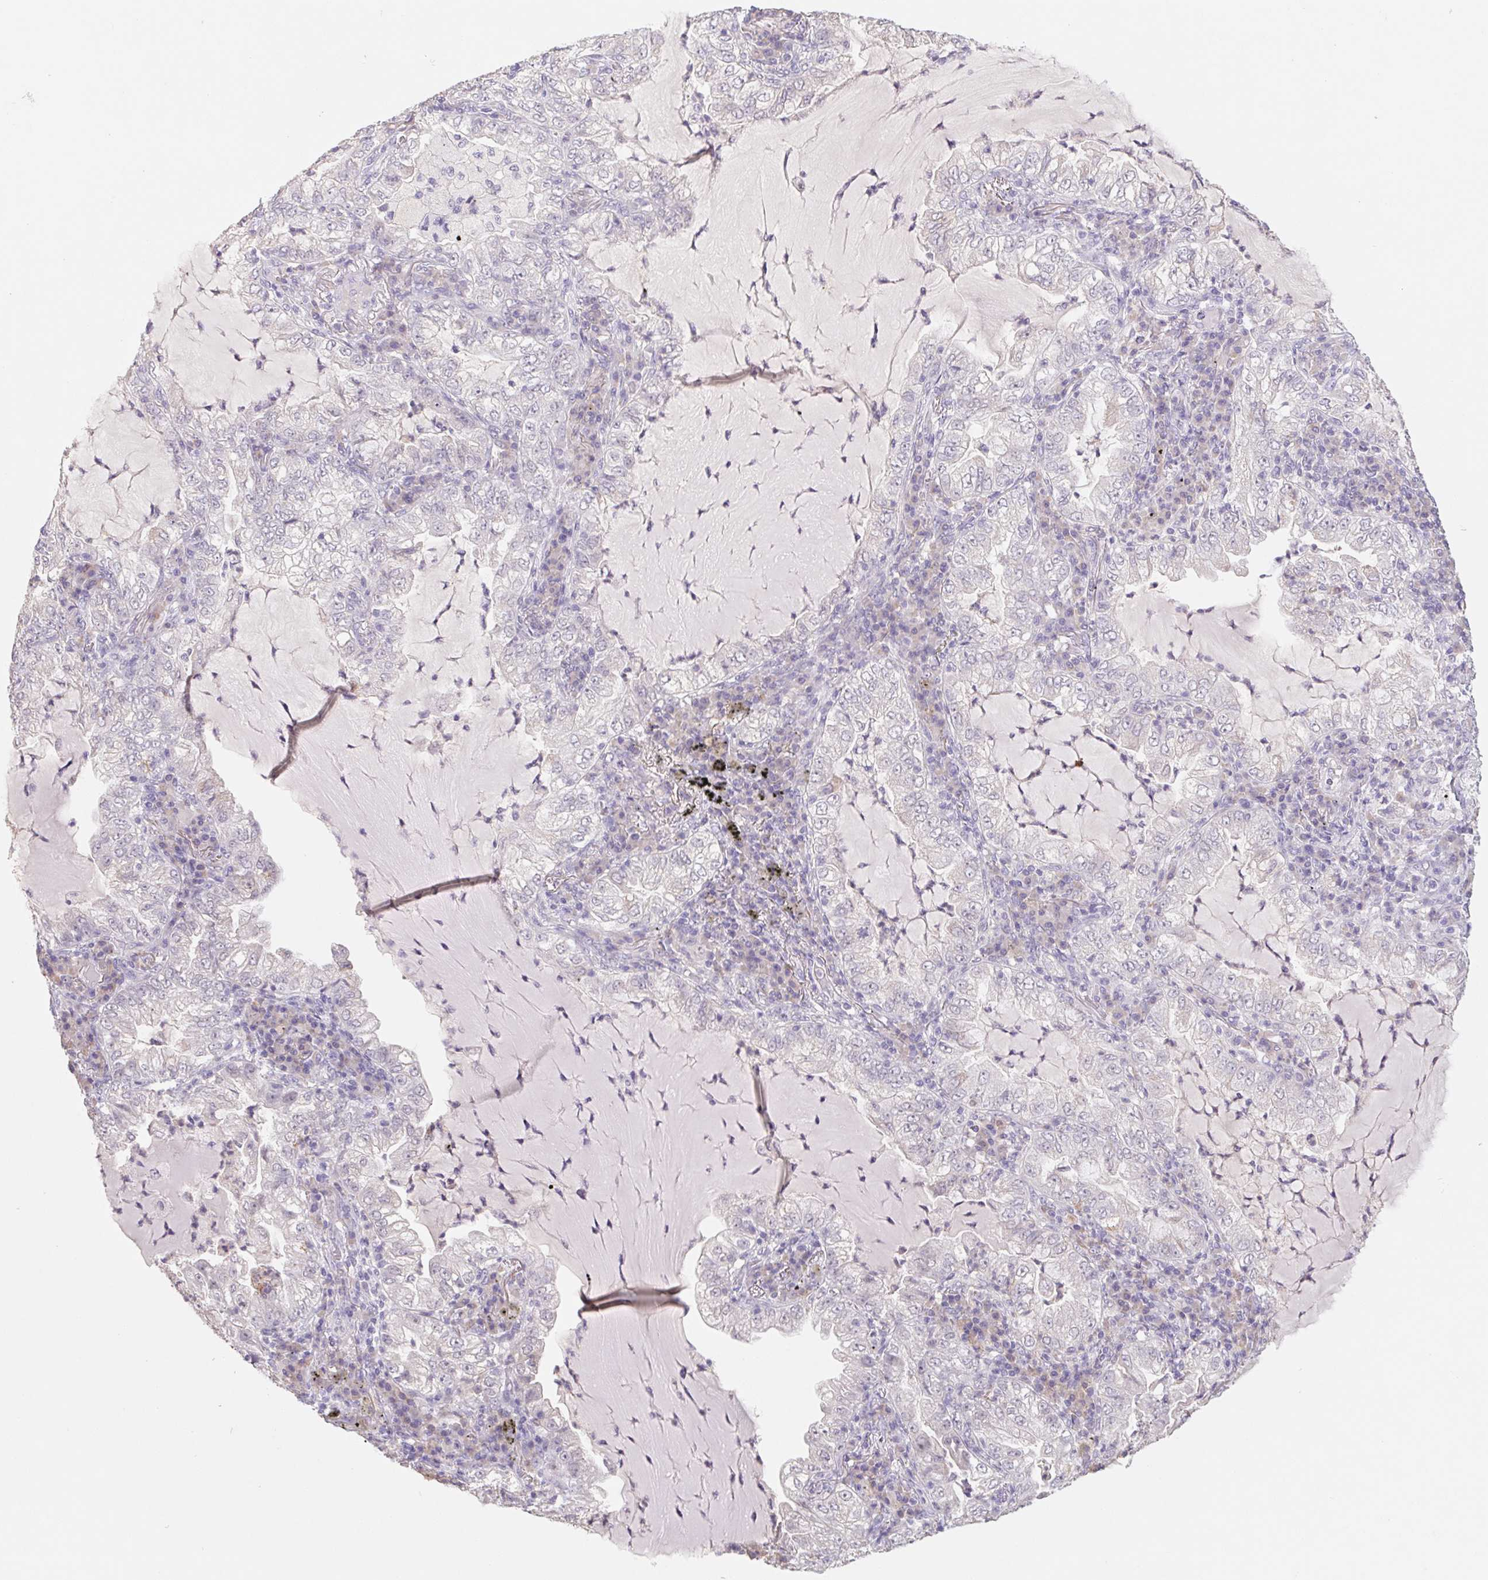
{"staining": {"intensity": "negative", "quantity": "none", "location": "none"}, "tissue": "lung cancer", "cell_type": "Tumor cells", "image_type": "cancer", "snomed": [{"axis": "morphology", "description": "Adenocarcinoma, NOS"}, {"axis": "topography", "description": "Lung"}], "caption": "Human adenocarcinoma (lung) stained for a protein using immunohistochemistry displays no positivity in tumor cells.", "gene": "PNMA8B", "patient": {"sex": "female", "age": 73}}